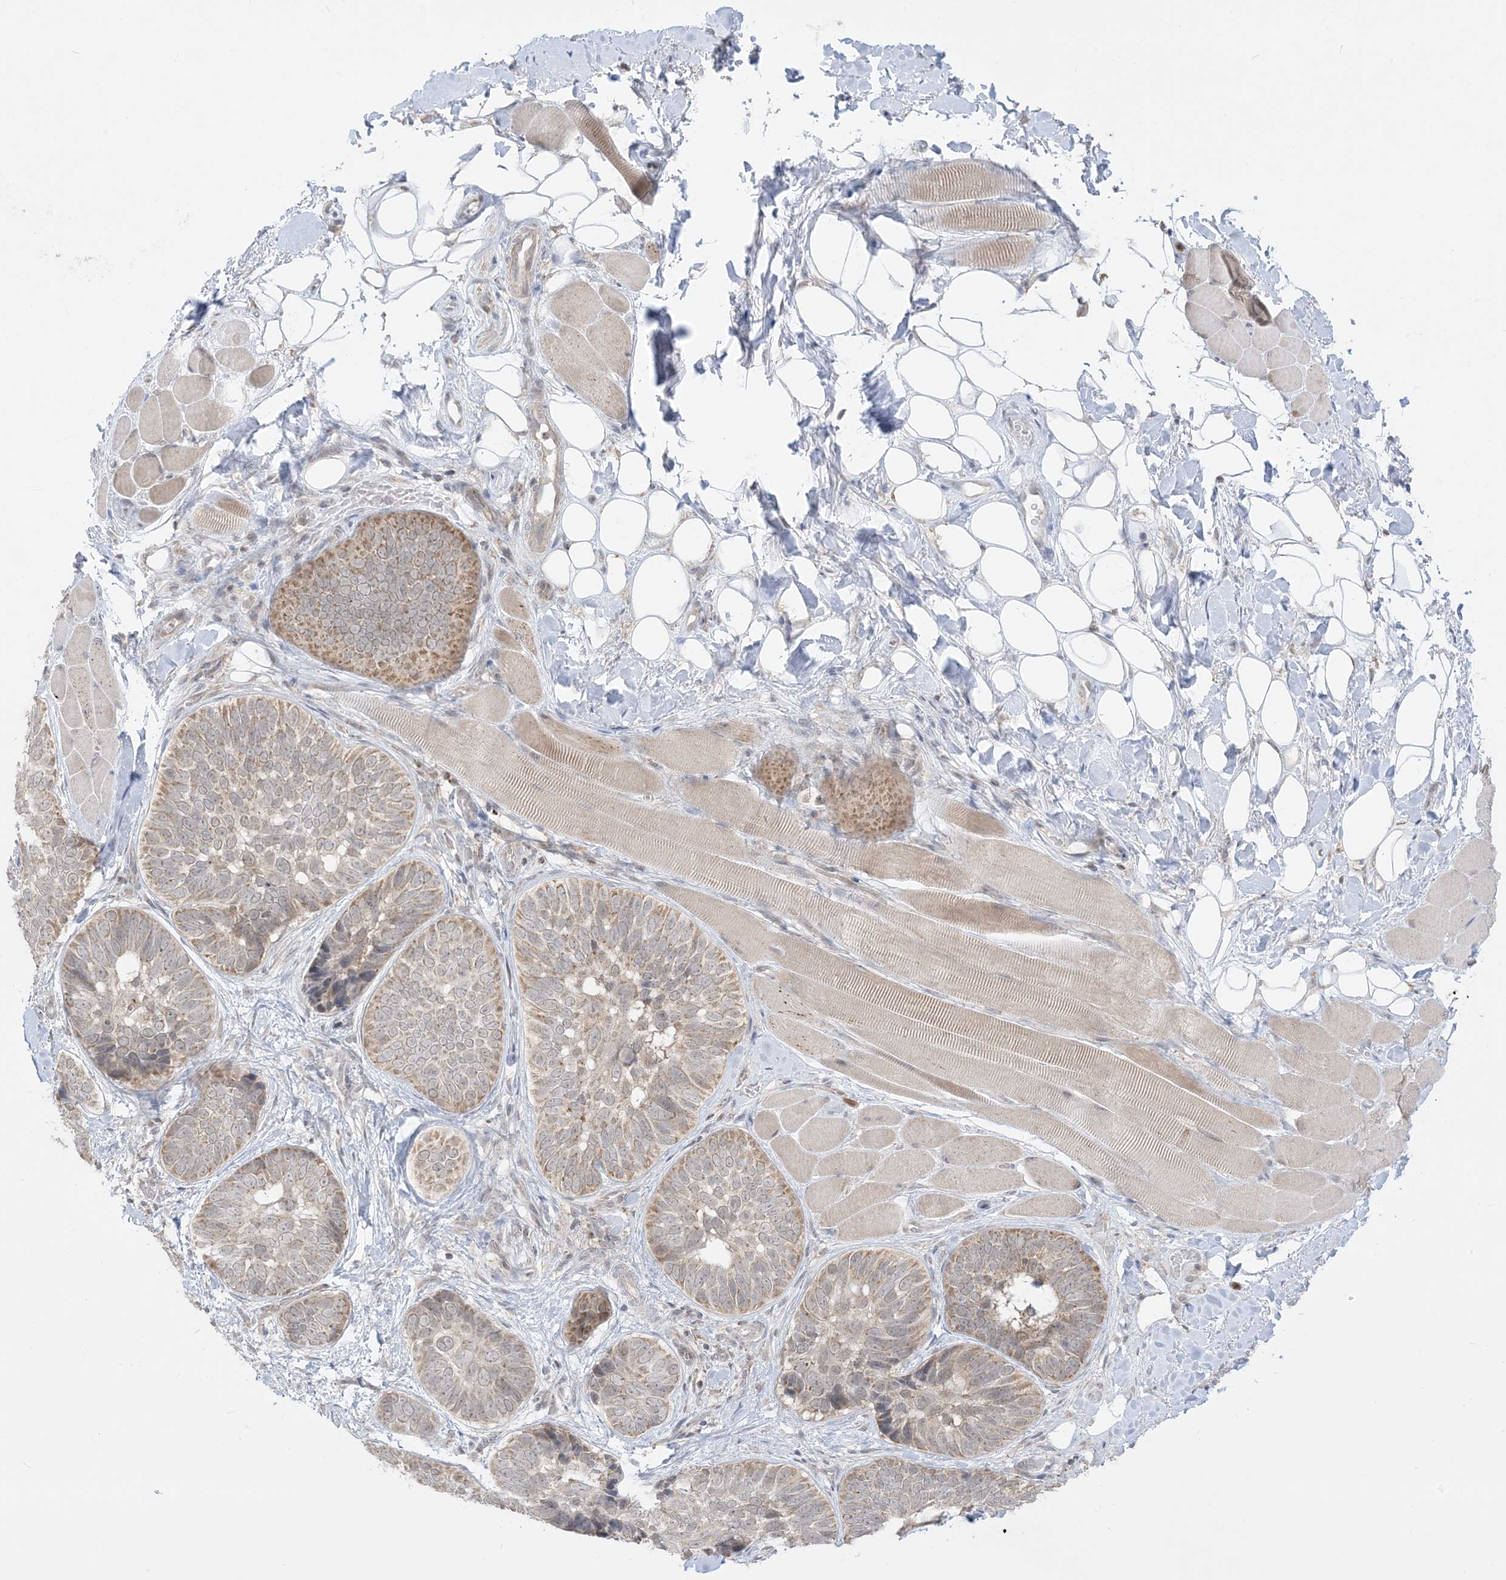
{"staining": {"intensity": "moderate", "quantity": "<25%", "location": "cytoplasmic/membranous"}, "tissue": "skin cancer", "cell_type": "Tumor cells", "image_type": "cancer", "snomed": [{"axis": "morphology", "description": "Basal cell carcinoma"}, {"axis": "topography", "description": "Skin"}], "caption": "Moderate cytoplasmic/membranous protein positivity is present in about <25% of tumor cells in skin basal cell carcinoma.", "gene": "KANSL3", "patient": {"sex": "male", "age": 62}}